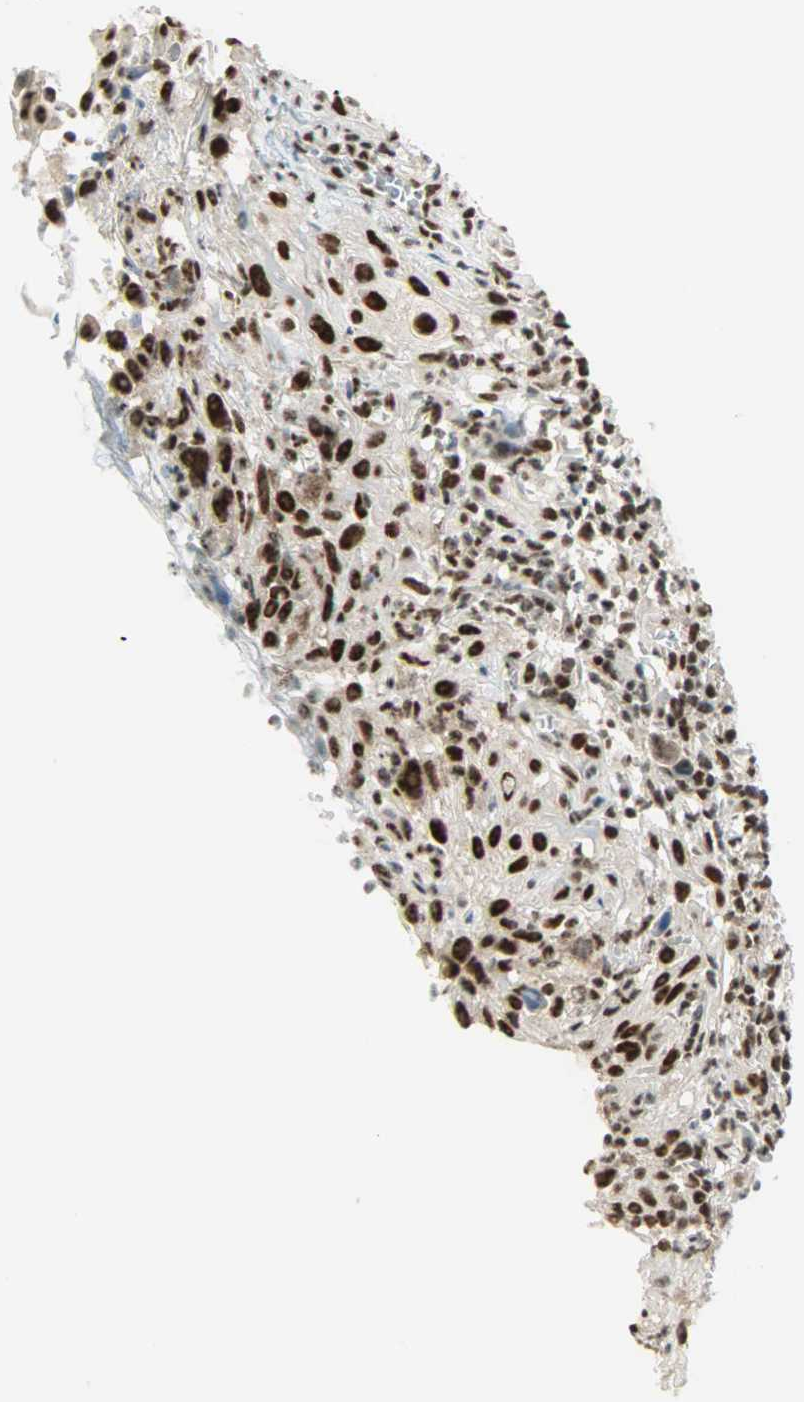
{"staining": {"intensity": "strong", "quantity": ">75%", "location": "nuclear"}, "tissue": "thyroid cancer", "cell_type": "Tumor cells", "image_type": "cancer", "snomed": [{"axis": "morphology", "description": "Carcinoma, NOS"}, {"axis": "topography", "description": "Thyroid gland"}], "caption": "This is a histology image of immunohistochemistry (IHC) staining of thyroid cancer, which shows strong staining in the nuclear of tumor cells.", "gene": "SUGP1", "patient": {"sex": "female", "age": 77}}